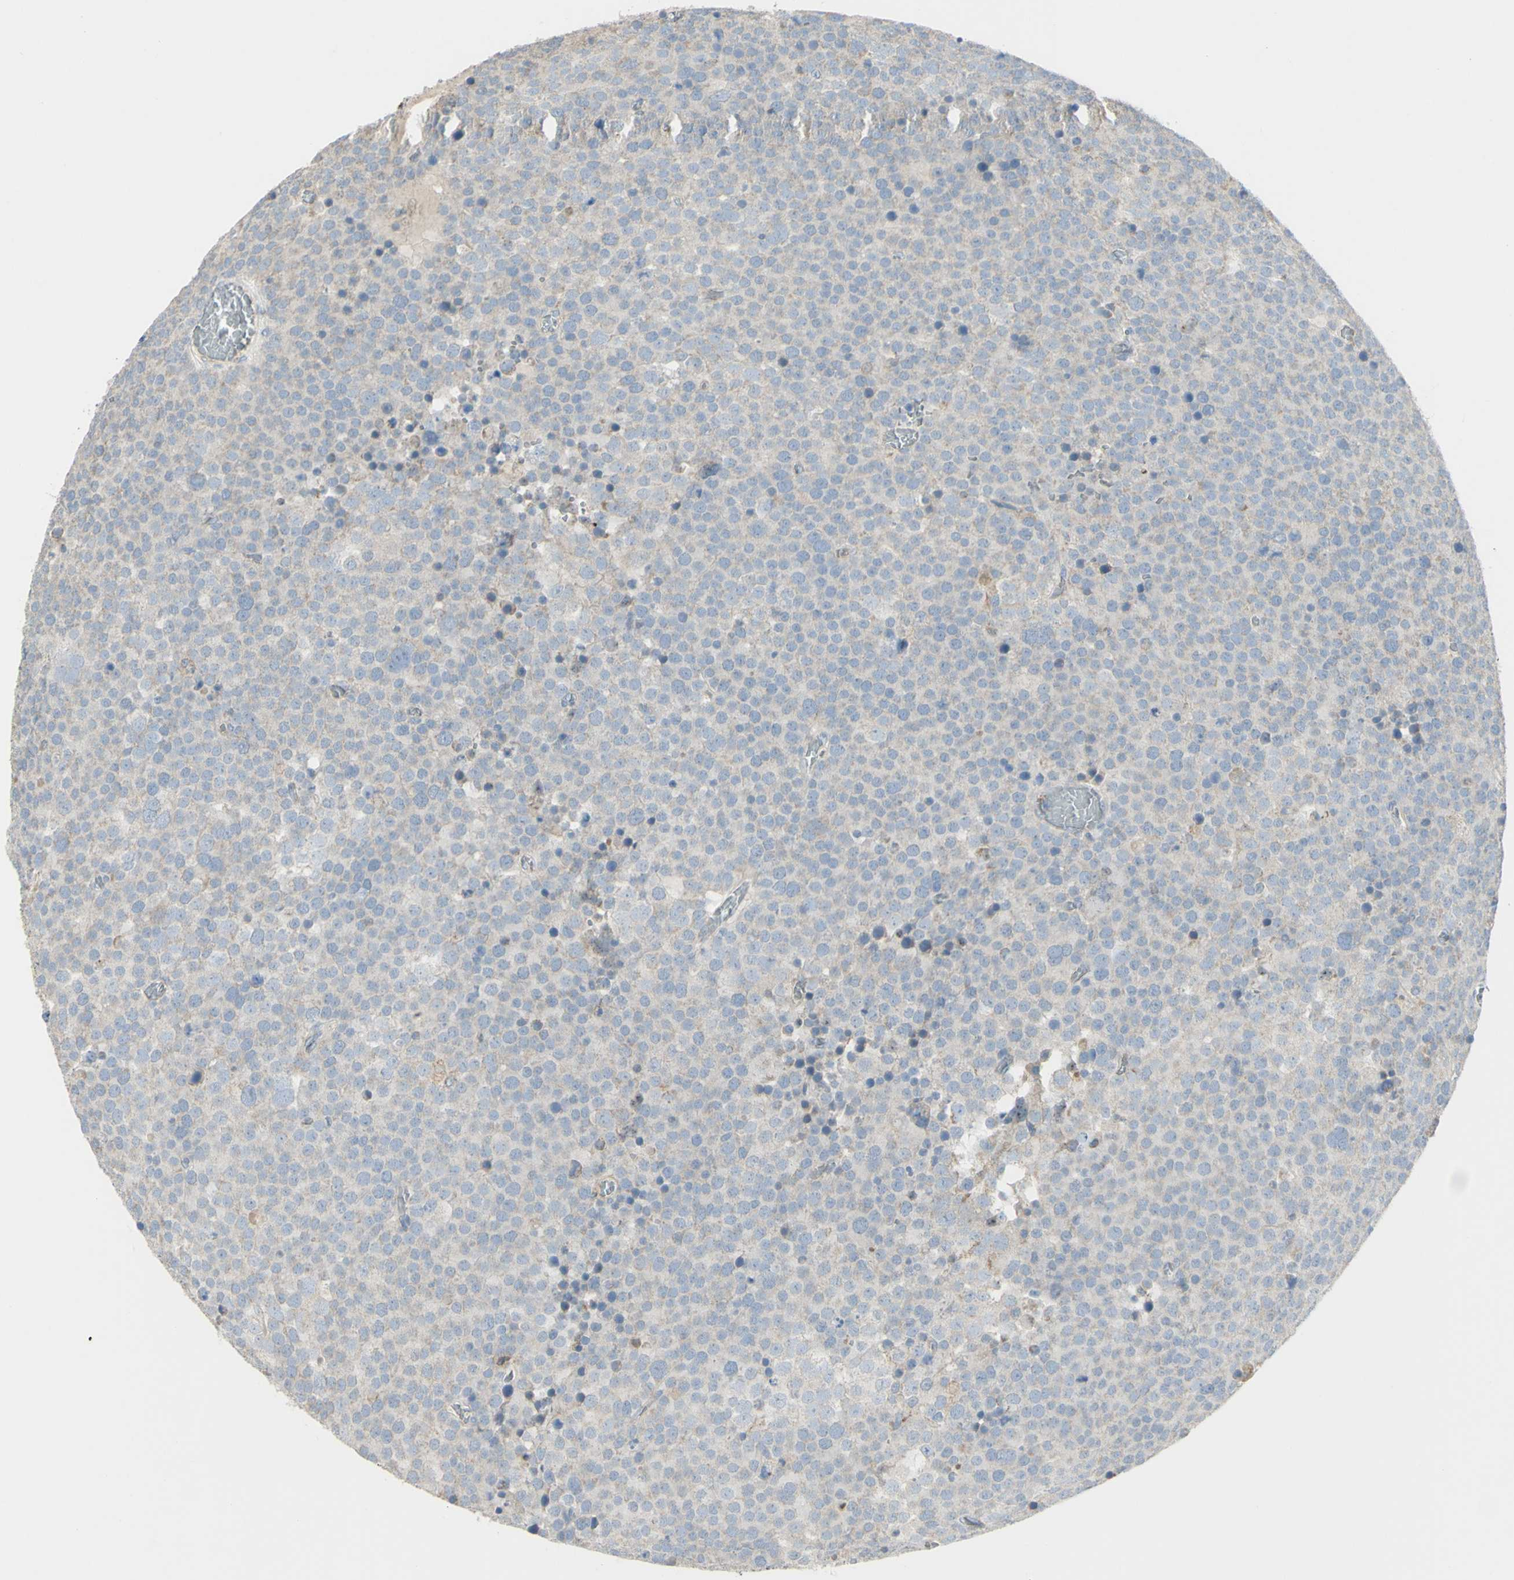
{"staining": {"intensity": "negative", "quantity": "none", "location": "none"}, "tissue": "testis cancer", "cell_type": "Tumor cells", "image_type": "cancer", "snomed": [{"axis": "morphology", "description": "Seminoma, NOS"}, {"axis": "topography", "description": "Testis"}], "caption": "Immunohistochemical staining of human testis cancer reveals no significant expression in tumor cells.", "gene": "CNTNAP1", "patient": {"sex": "male", "age": 71}}